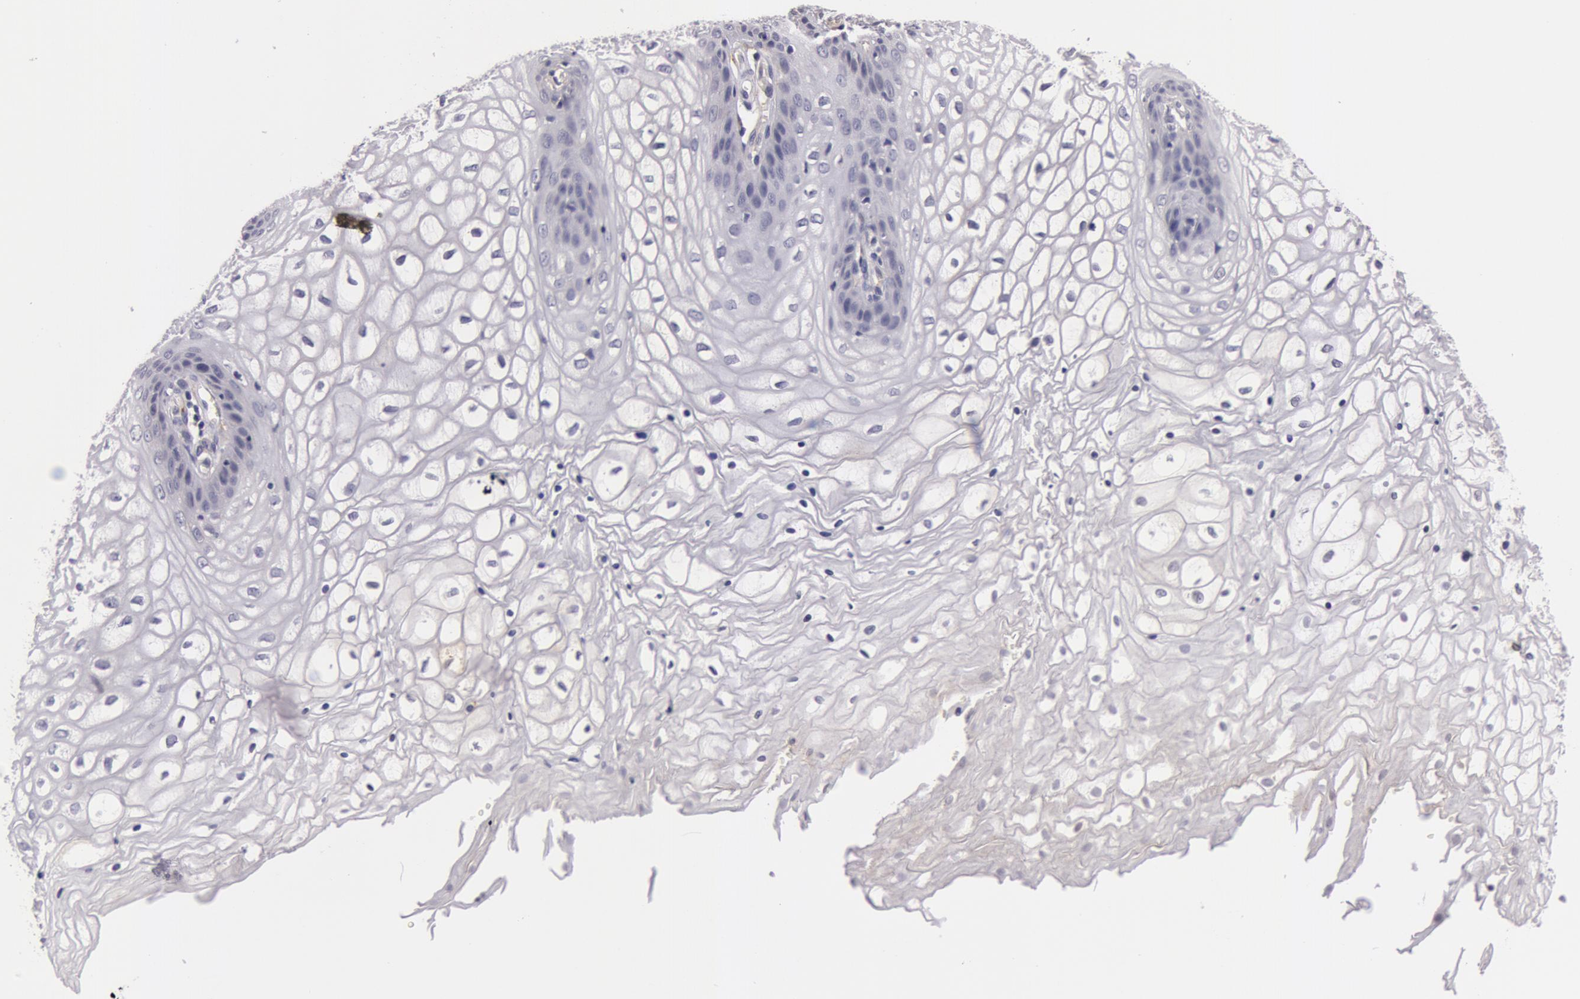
{"staining": {"intensity": "negative", "quantity": "none", "location": "none"}, "tissue": "vagina", "cell_type": "Squamous epithelial cells", "image_type": "normal", "snomed": [{"axis": "morphology", "description": "Normal tissue, NOS"}, {"axis": "topography", "description": "Vagina"}], "caption": "A high-resolution histopathology image shows immunohistochemistry staining of normal vagina, which reveals no significant expression in squamous epithelial cells.", "gene": "IL23A", "patient": {"sex": "female", "age": 34}}